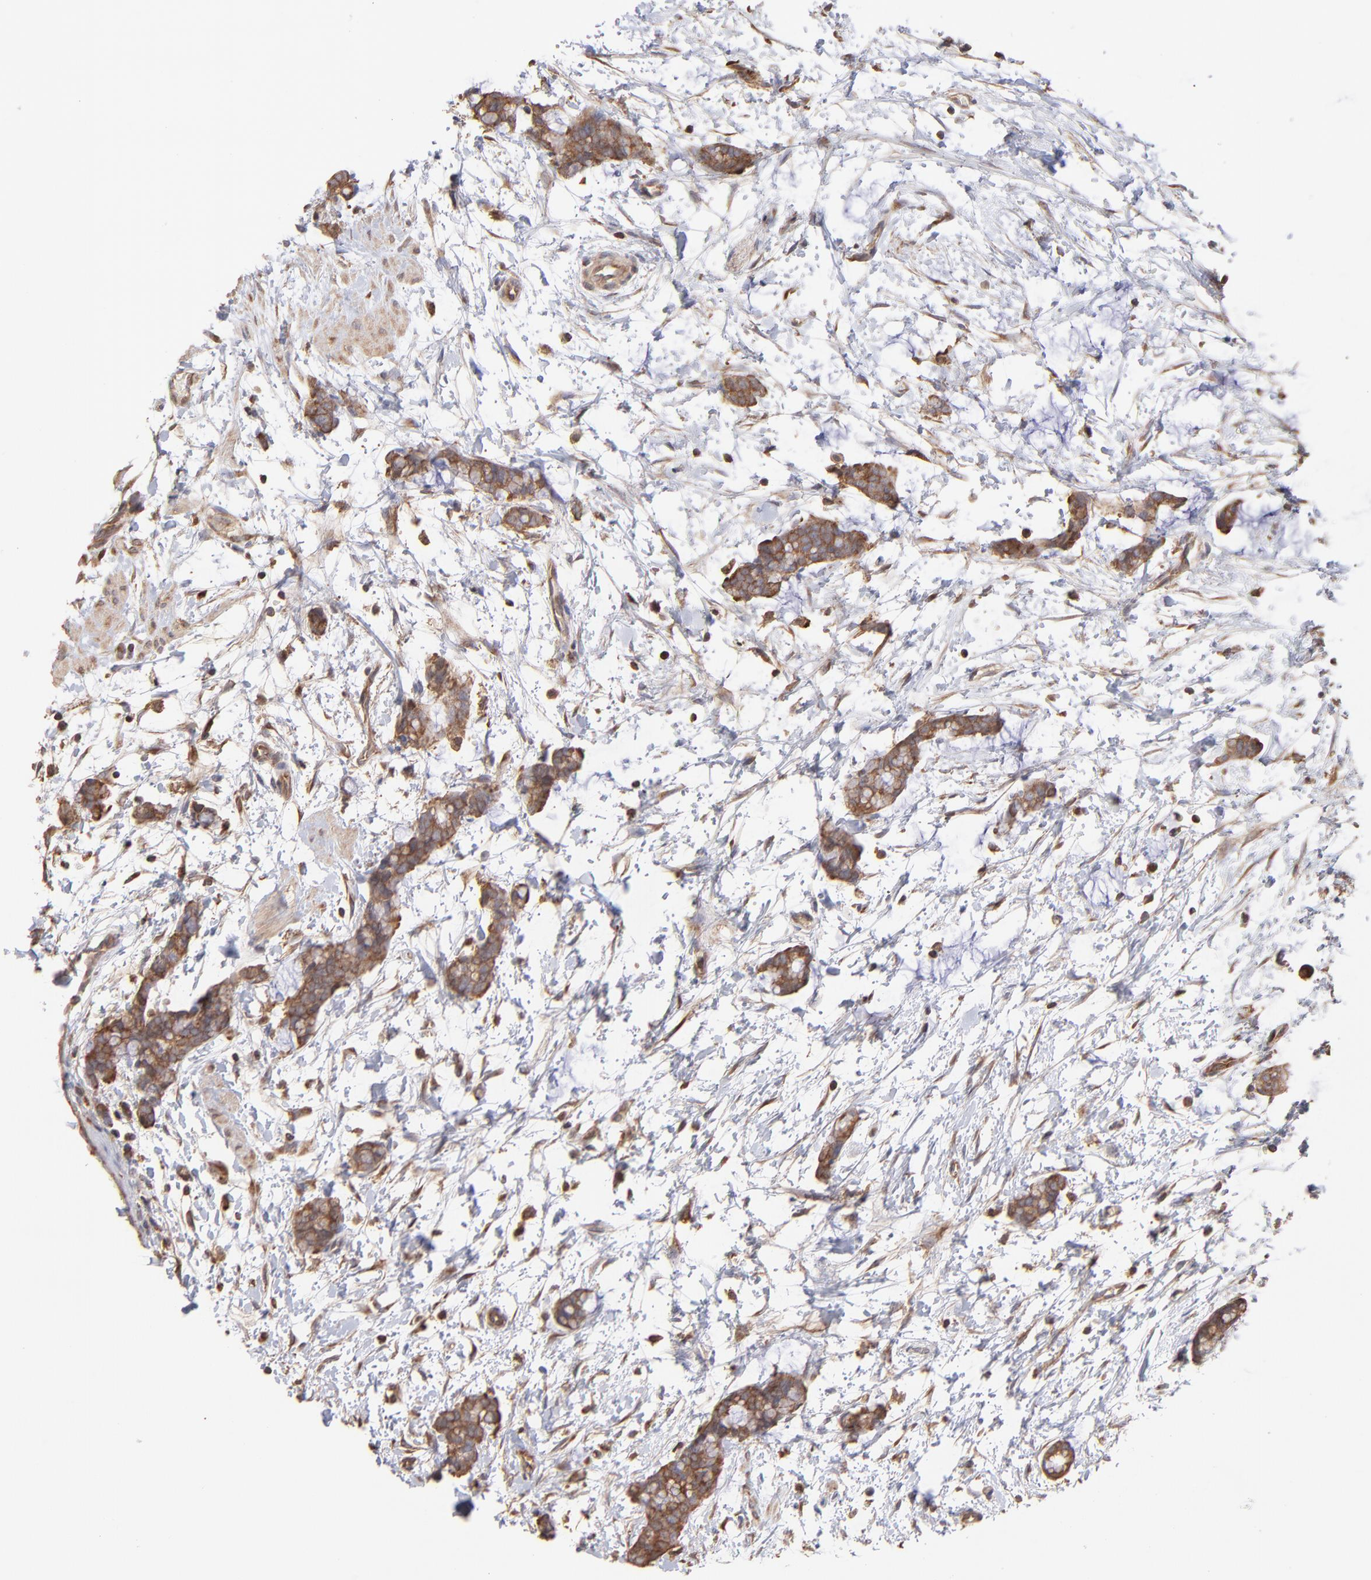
{"staining": {"intensity": "moderate", "quantity": ">75%", "location": "cytoplasmic/membranous"}, "tissue": "colorectal cancer", "cell_type": "Tumor cells", "image_type": "cancer", "snomed": [{"axis": "morphology", "description": "Adenocarcinoma, NOS"}, {"axis": "topography", "description": "Colon"}], "caption": "Tumor cells display moderate cytoplasmic/membranous staining in approximately >75% of cells in colorectal cancer (adenocarcinoma). (DAB IHC with brightfield microscopy, high magnification).", "gene": "MAPRE1", "patient": {"sex": "male", "age": 14}}